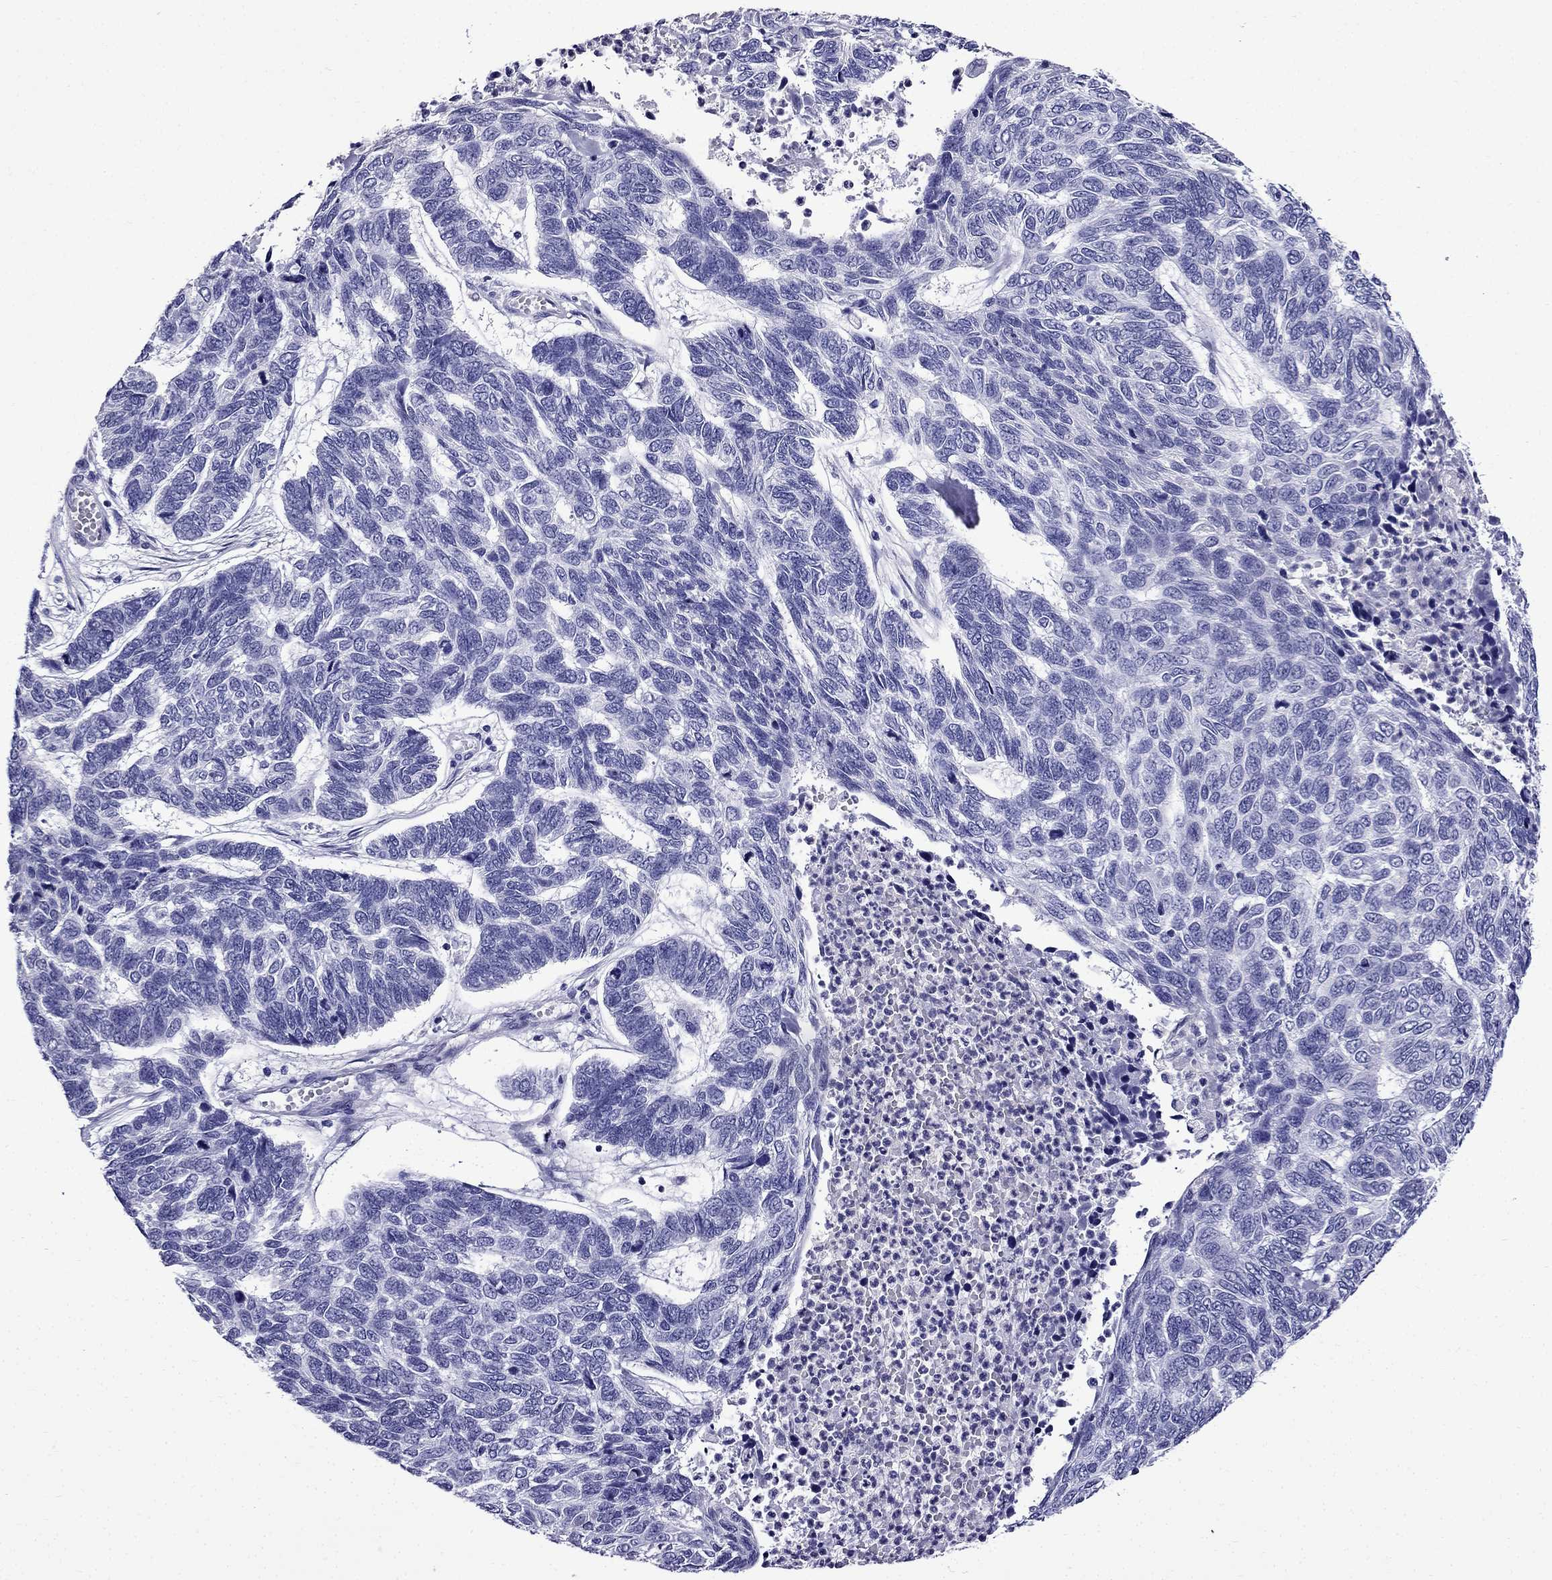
{"staining": {"intensity": "negative", "quantity": "none", "location": "none"}, "tissue": "skin cancer", "cell_type": "Tumor cells", "image_type": "cancer", "snomed": [{"axis": "morphology", "description": "Basal cell carcinoma"}, {"axis": "topography", "description": "Skin"}], "caption": "Immunohistochemistry (IHC) histopathology image of neoplastic tissue: human basal cell carcinoma (skin) stained with DAB reveals no significant protein positivity in tumor cells.", "gene": "ERC2", "patient": {"sex": "female", "age": 65}}